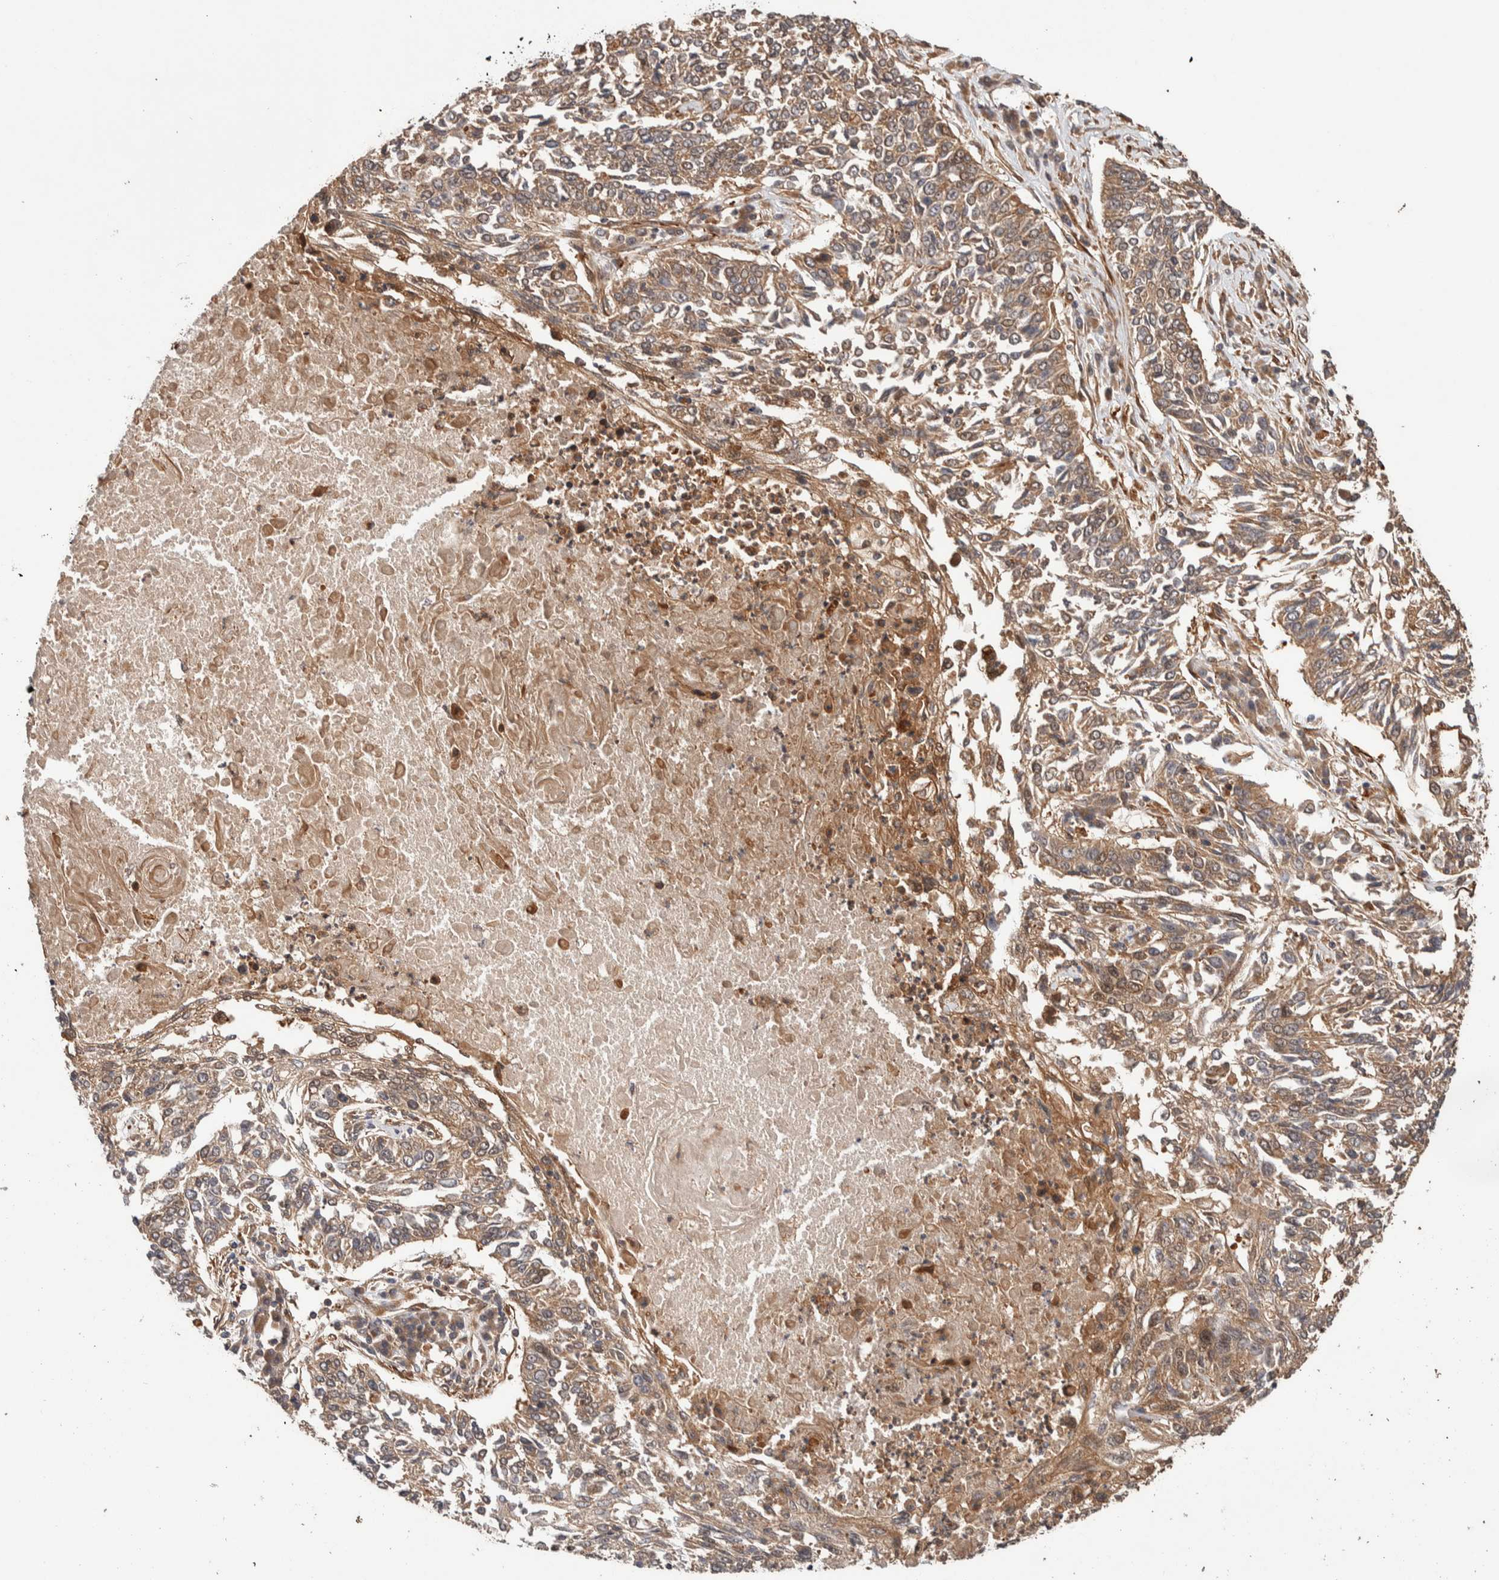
{"staining": {"intensity": "weak", "quantity": ">75%", "location": "cytoplasmic/membranous"}, "tissue": "lung cancer", "cell_type": "Tumor cells", "image_type": "cancer", "snomed": [{"axis": "morphology", "description": "Normal tissue, NOS"}, {"axis": "morphology", "description": "Squamous cell carcinoma, NOS"}, {"axis": "topography", "description": "Cartilage tissue"}, {"axis": "topography", "description": "Bronchus"}, {"axis": "topography", "description": "Lung"}], "caption": "Brown immunohistochemical staining in human lung squamous cell carcinoma displays weak cytoplasmic/membranous expression in about >75% of tumor cells.", "gene": "SYNRG", "patient": {"sex": "female", "age": 49}}